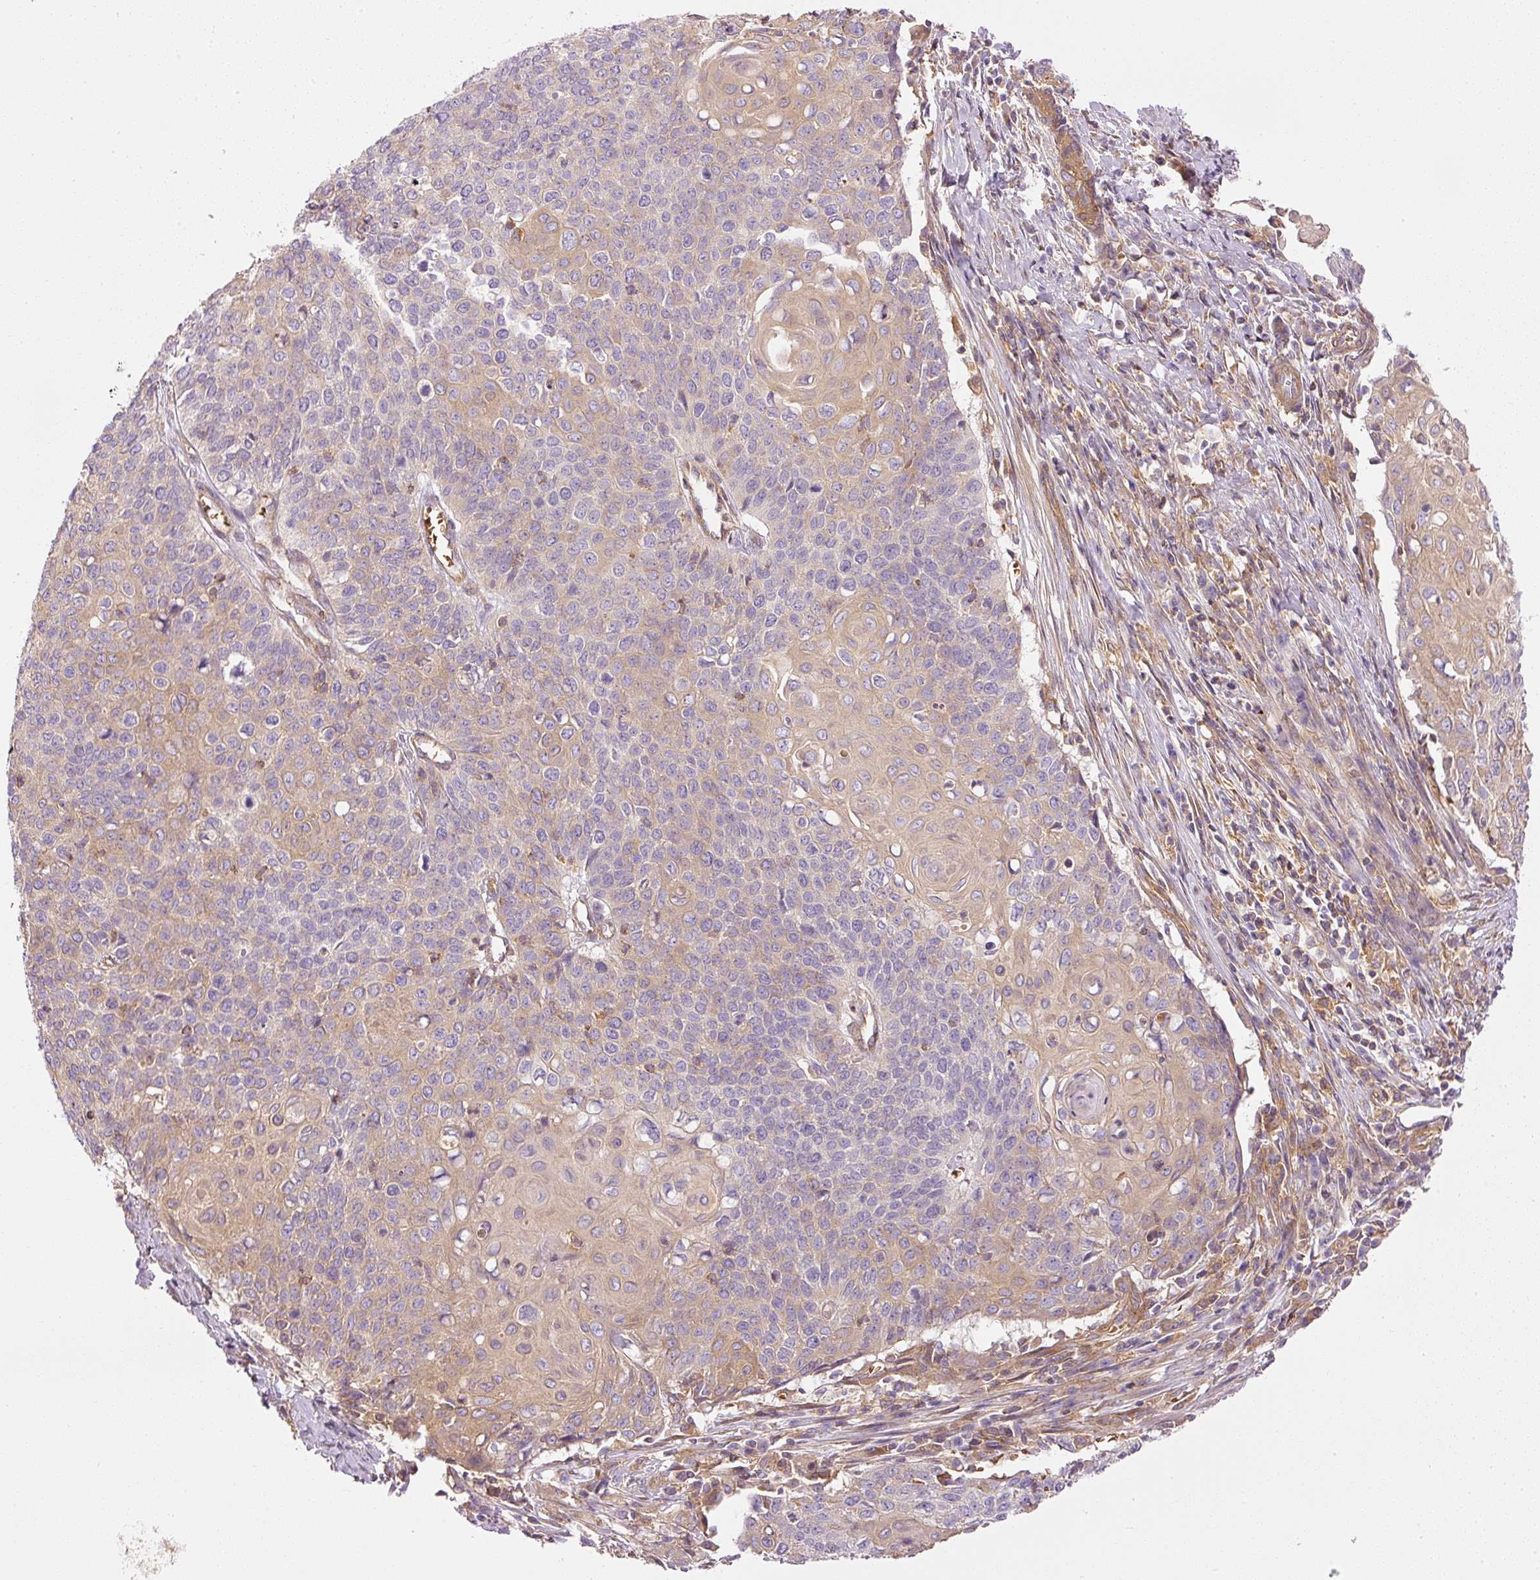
{"staining": {"intensity": "weak", "quantity": "<25%", "location": "cytoplasmic/membranous"}, "tissue": "cervical cancer", "cell_type": "Tumor cells", "image_type": "cancer", "snomed": [{"axis": "morphology", "description": "Squamous cell carcinoma, NOS"}, {"axis": "topography", "description": "Cervix"}], "caption": "There is no significant positivity in tumor cells of cervical squamous cell carcinoma.", "gene": "TBC1D2B", "patient": {"sex": "female", "age": 39}}